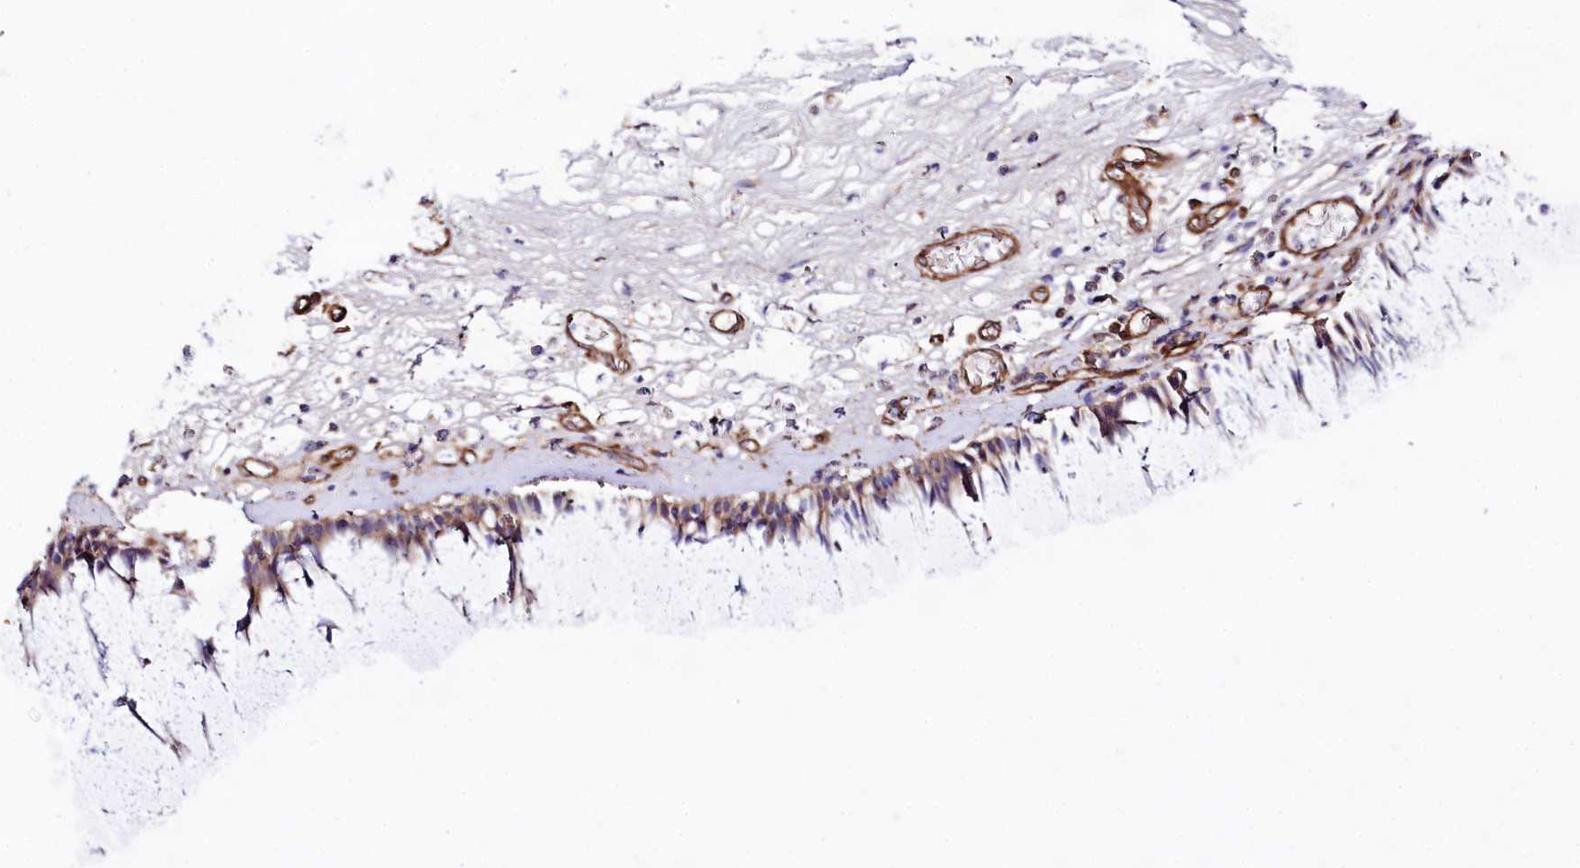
{"staining": {"intensity": "weak", "quantity": "25%-75%", "location": "cytoplasmic/membranous"}, "tissue": "nasopharynx", "cell_type": "Respiratory epithelial cells", "image_type": "normal", "snomed": [{"axis": "morphology", "description": "Normal tissue, NOS"}, {"axis": "morphology", "description": "Inflammation, NOS"}, {"axis": "topography", "description": "Nasopharynx"}], "caption": "Immunohistochemical staining of benign nasopharynx exhibits weak cytoplasmic/membranous protein staining in about 25%-75% of respiratory epithelial cells. The staining was performed using DAB to visualize the protein expression in brown, while the nuclei were stained in blue with hematoxylin (Magnification: 20x).", "gene": "SPATS2", "patient": {"sex": "male", "age": 70}}